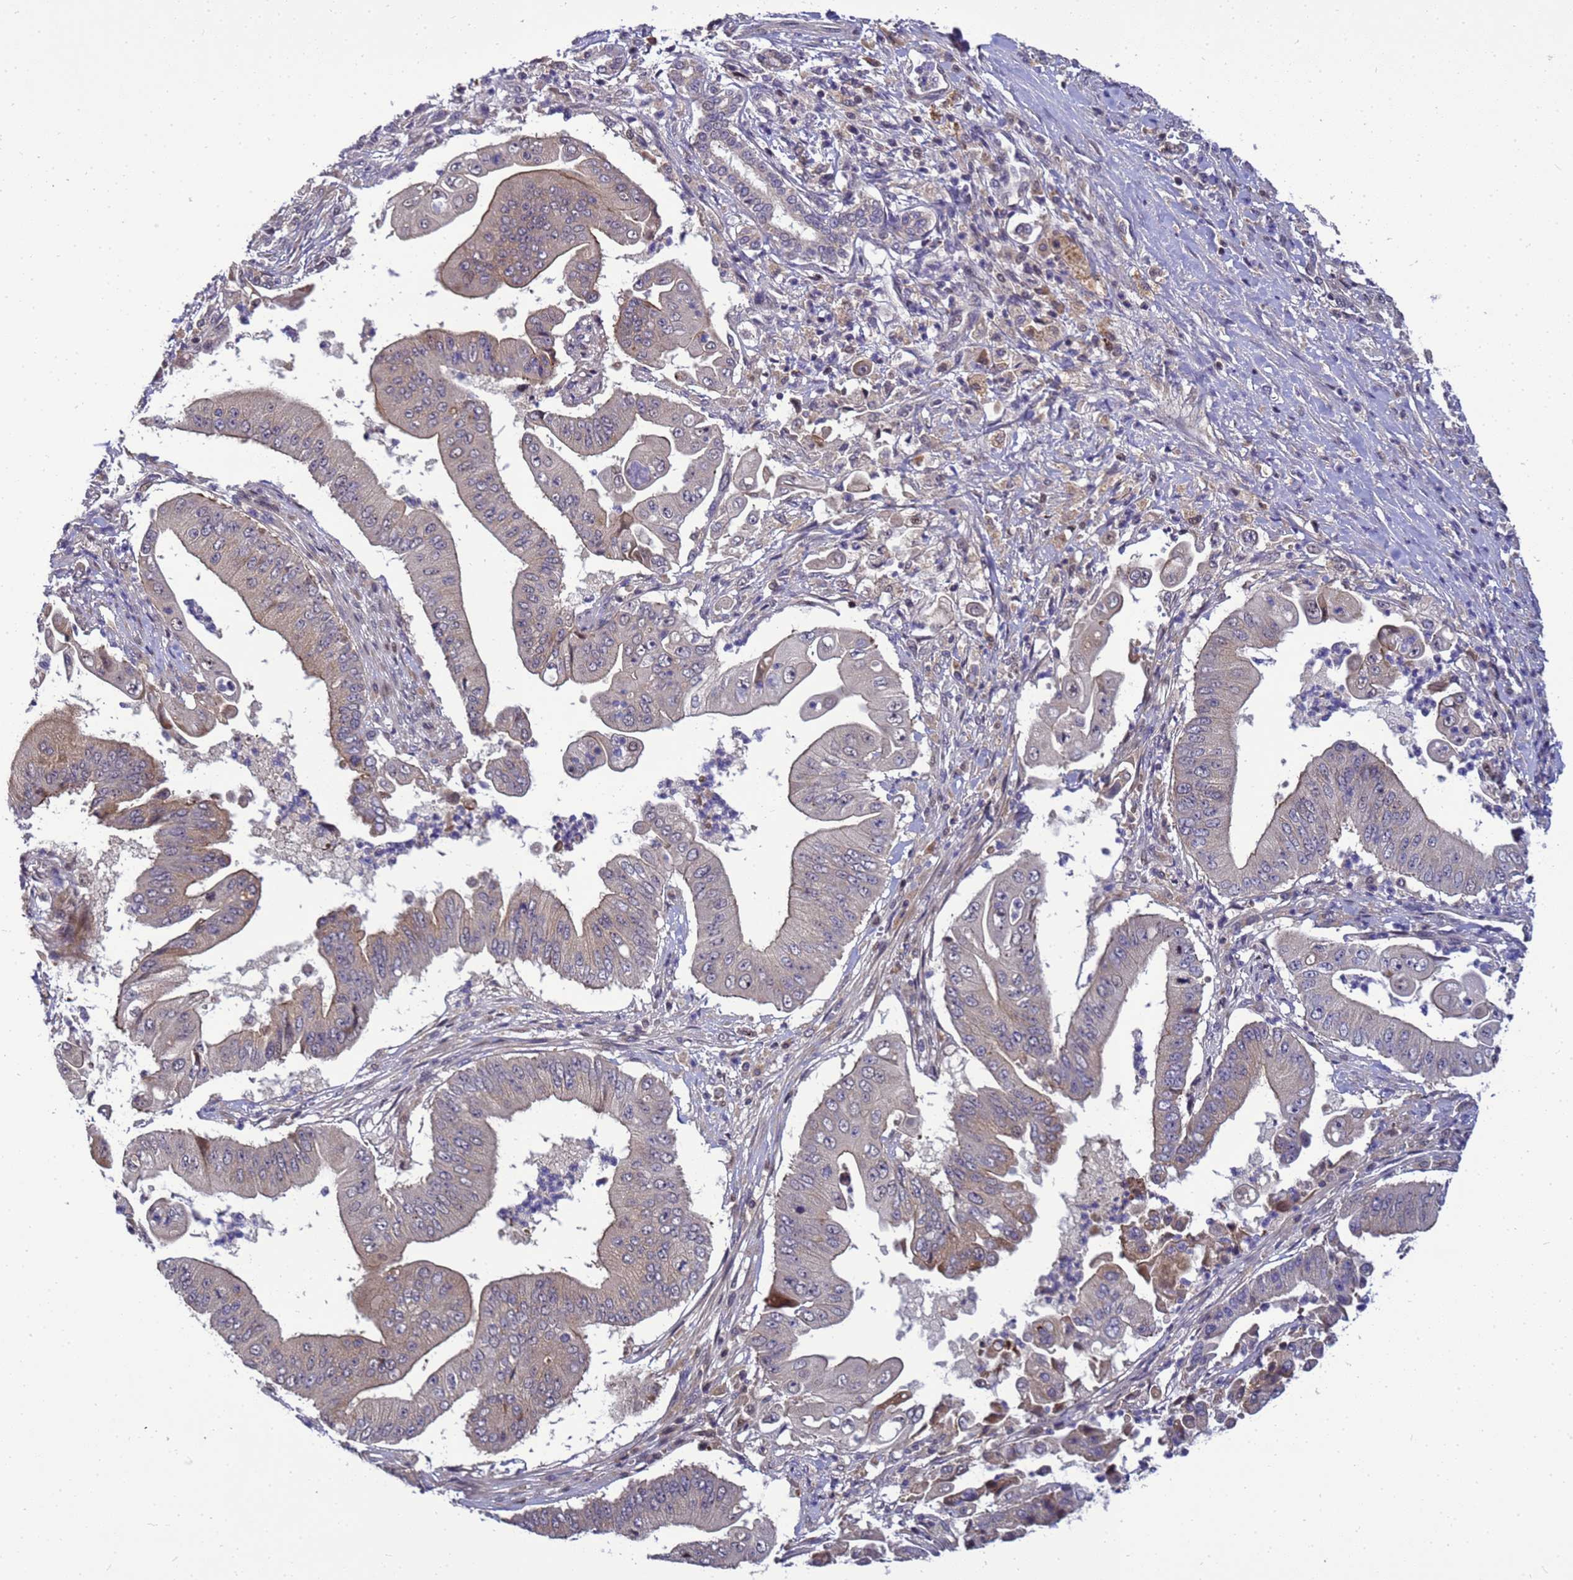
{"staining": {"intensity": "weak", "quantity": "25%-75%", "location": "cytoplasmic/membranous"}, "tissue": "pancreatic cancer", "cell_type": "Tumor cells", "image_type": "cancer", "snomed": [{"axis": "morphology", "description": "Adenocarcinoma, NOS"}, {"axis": "topography", "description": "Pancreas"}], "caption": "About 25%-75% of tumor cells in human pancreatic adenocarcinoma reveal weak cytoplasmic/membranous protein expression as visualized by brown immunohistochemical staining.", "gene": "TMEM74B", "patient": {"sex": "female", "age": 77}}